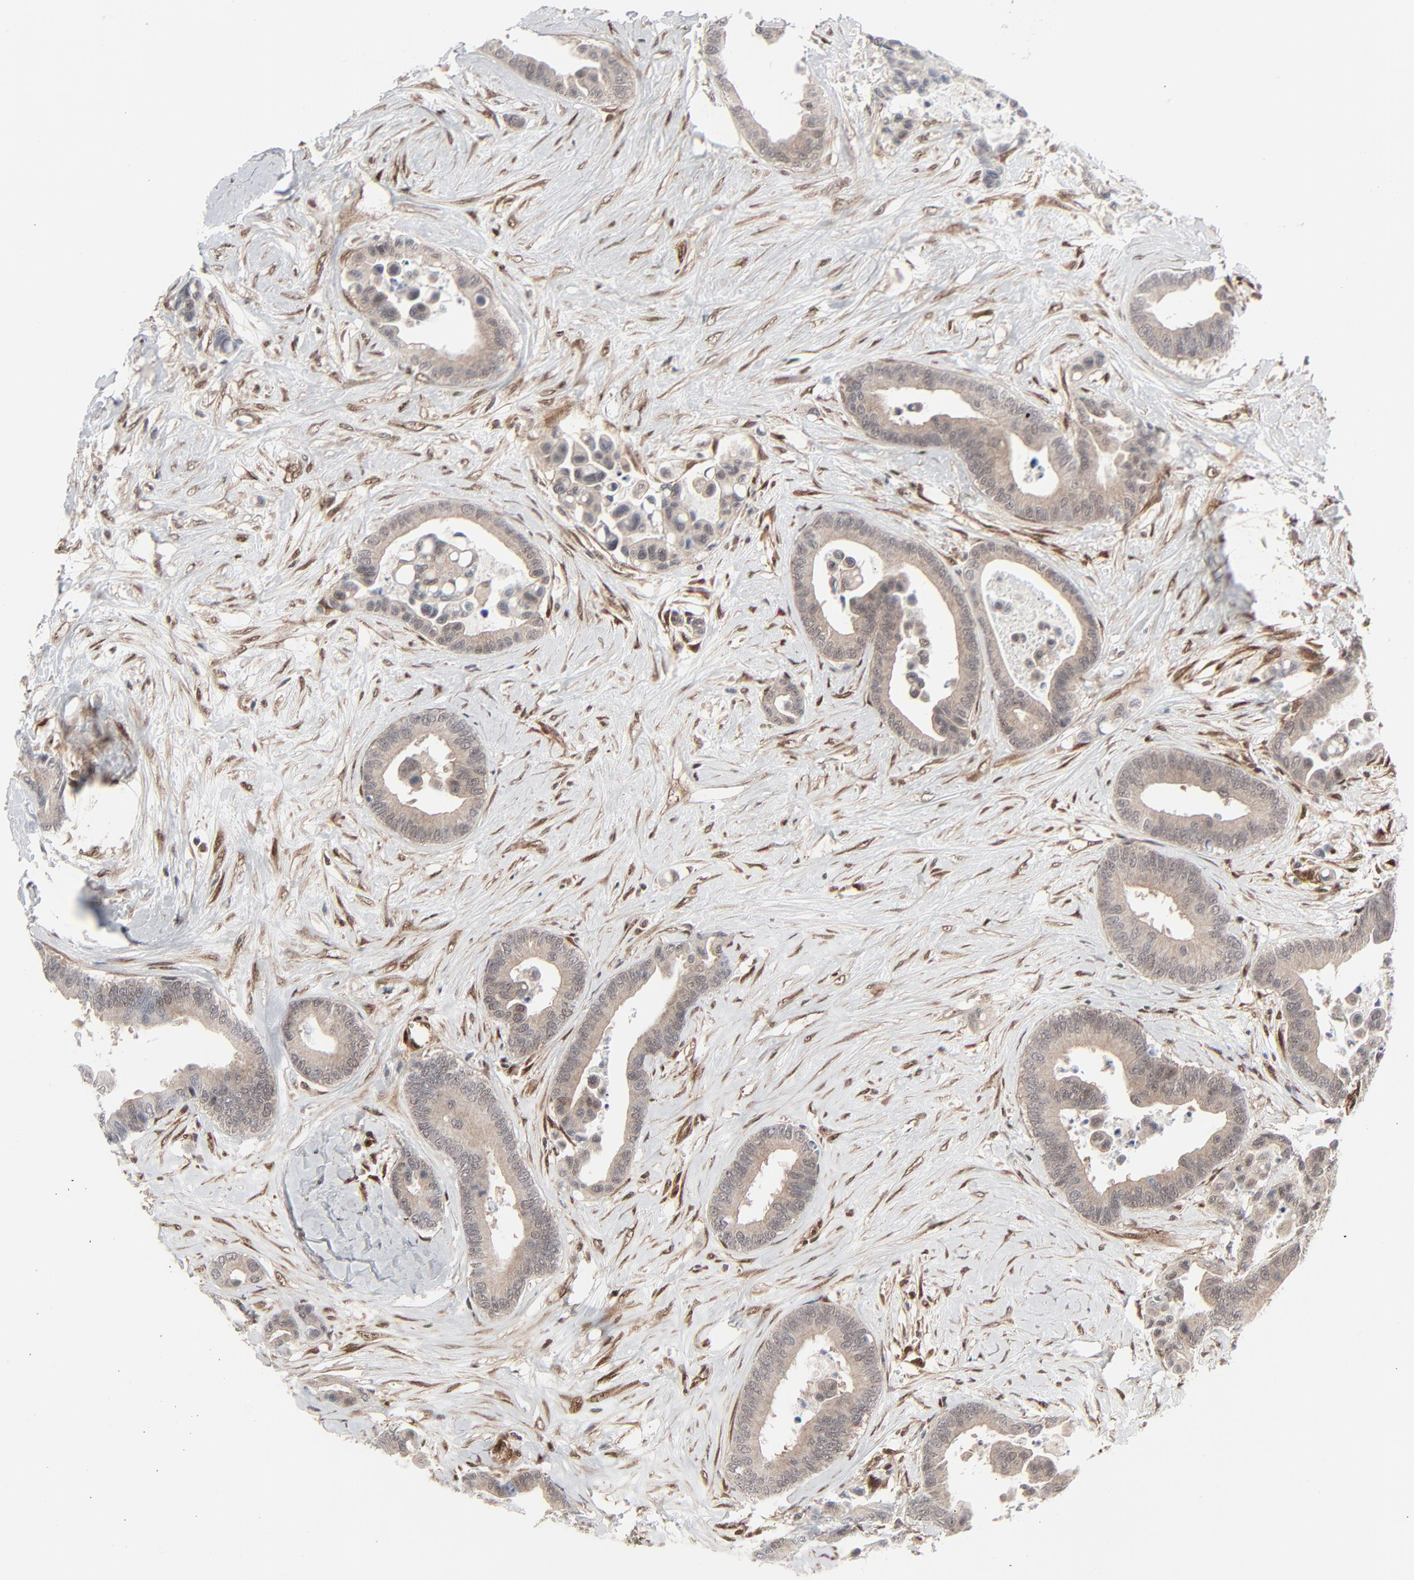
{"staining": {"intensity": "weak", "quantity": ">75%", "location": "cytoplasmic/membranous"}, "tissue": "colorectal cancer", "cell_type": "Tumor cells", "image_type": "cancer", "snomed": [{"axis": "morphology", "description": "Adenocarcinoma, NOS"}, {"axis": "topography", "description": "Colon"}], "caption": "Protein staining of colorectal cancer tissue reveals weak cytoplasmic/membranous positivity in approximately >75% of tumor cells.", "gene": "AKT1", "patient": {"sex": "male", "age": 82}}